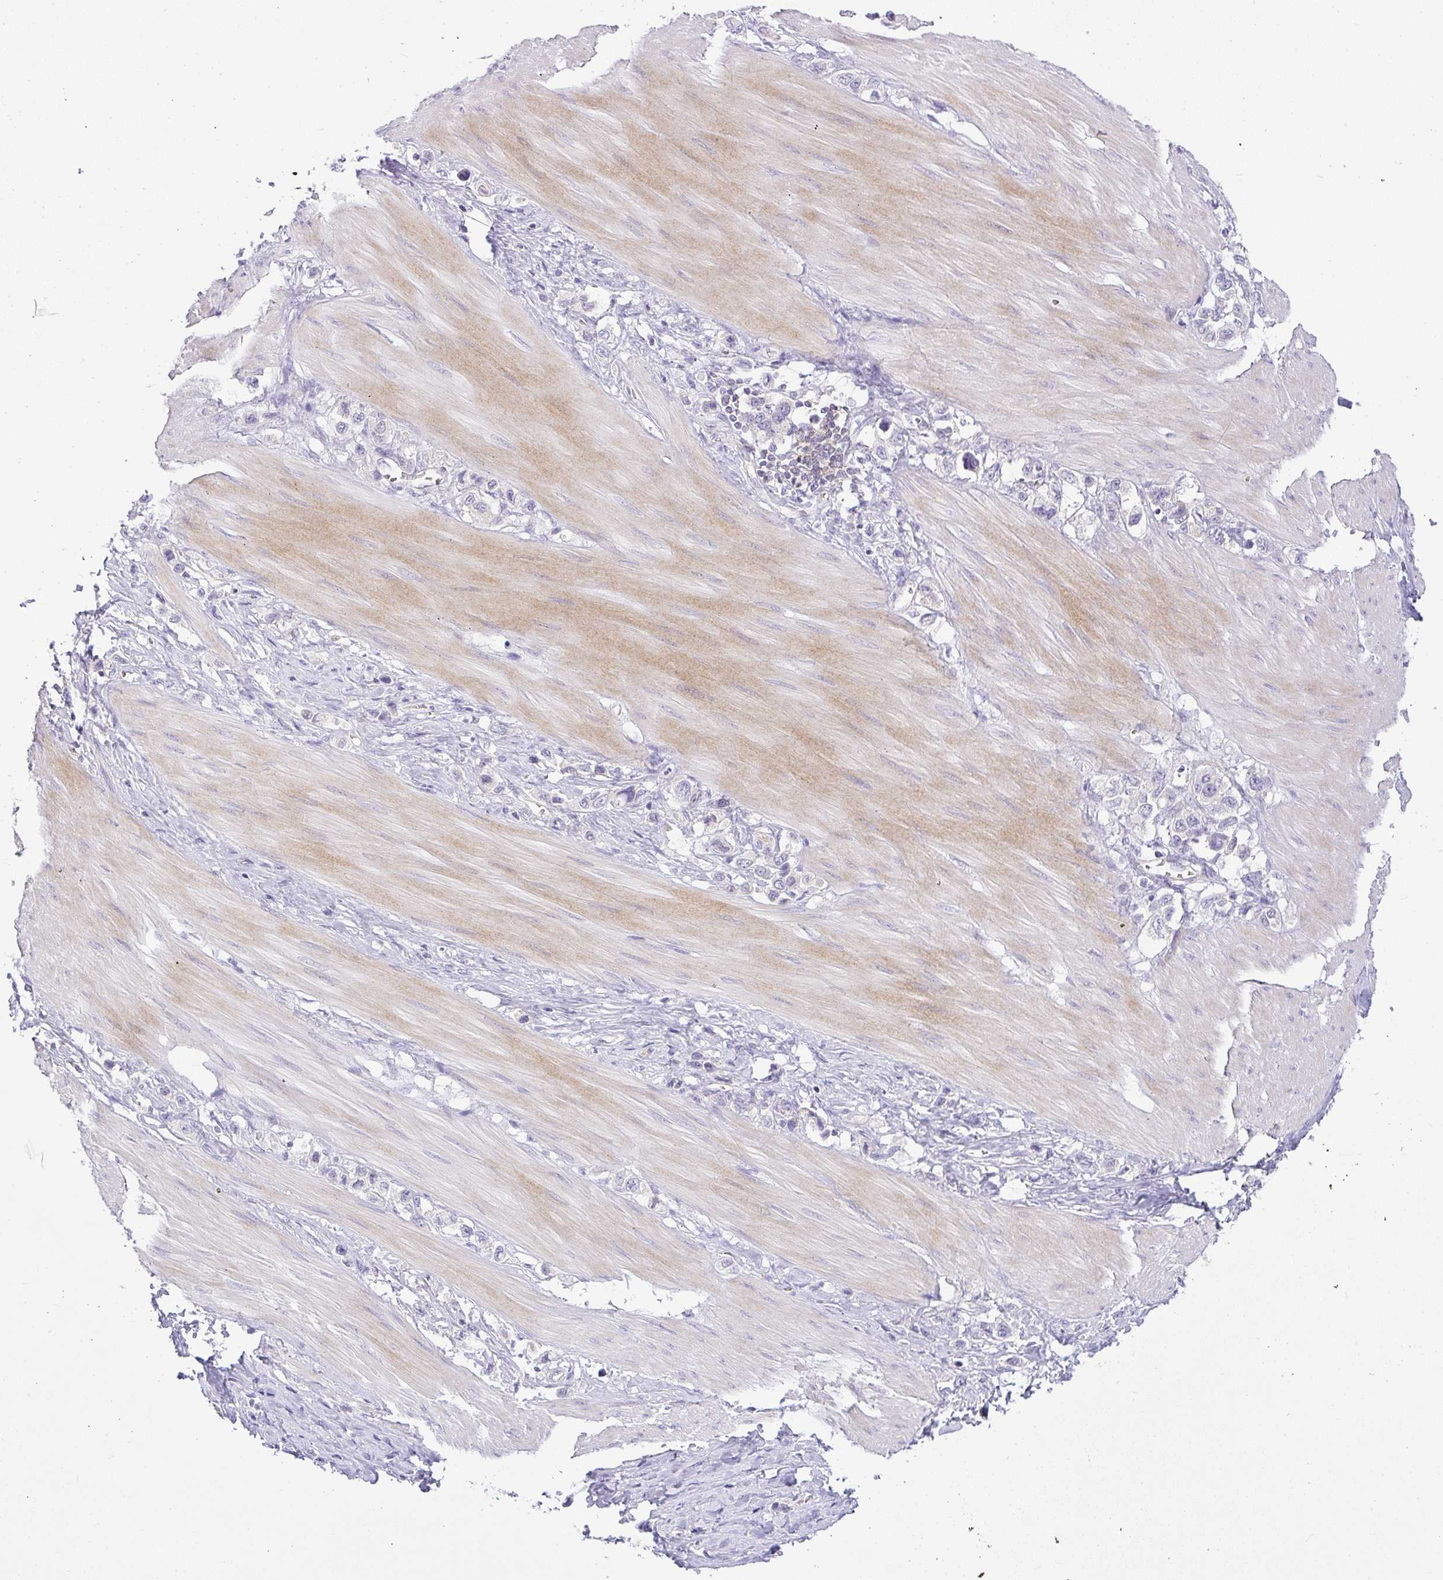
{"staining": {"intensity": "negative", "quantity": "none", "location": "none"}, "tissue": "stomach cancer", "cell_type": "Tumor cells", "image_type": "cancer", "snomed": [{"axis": "morphology", "description": "Adenocarcinoma, NOS"}, {"axis": "topography", "description": "Stomach"}], "caption": "Tumor cells are negative for protein expression in human stomach adenocarcinoma.", "gene": "LIPE", "patient": {"sex": "female", "age": 65}}